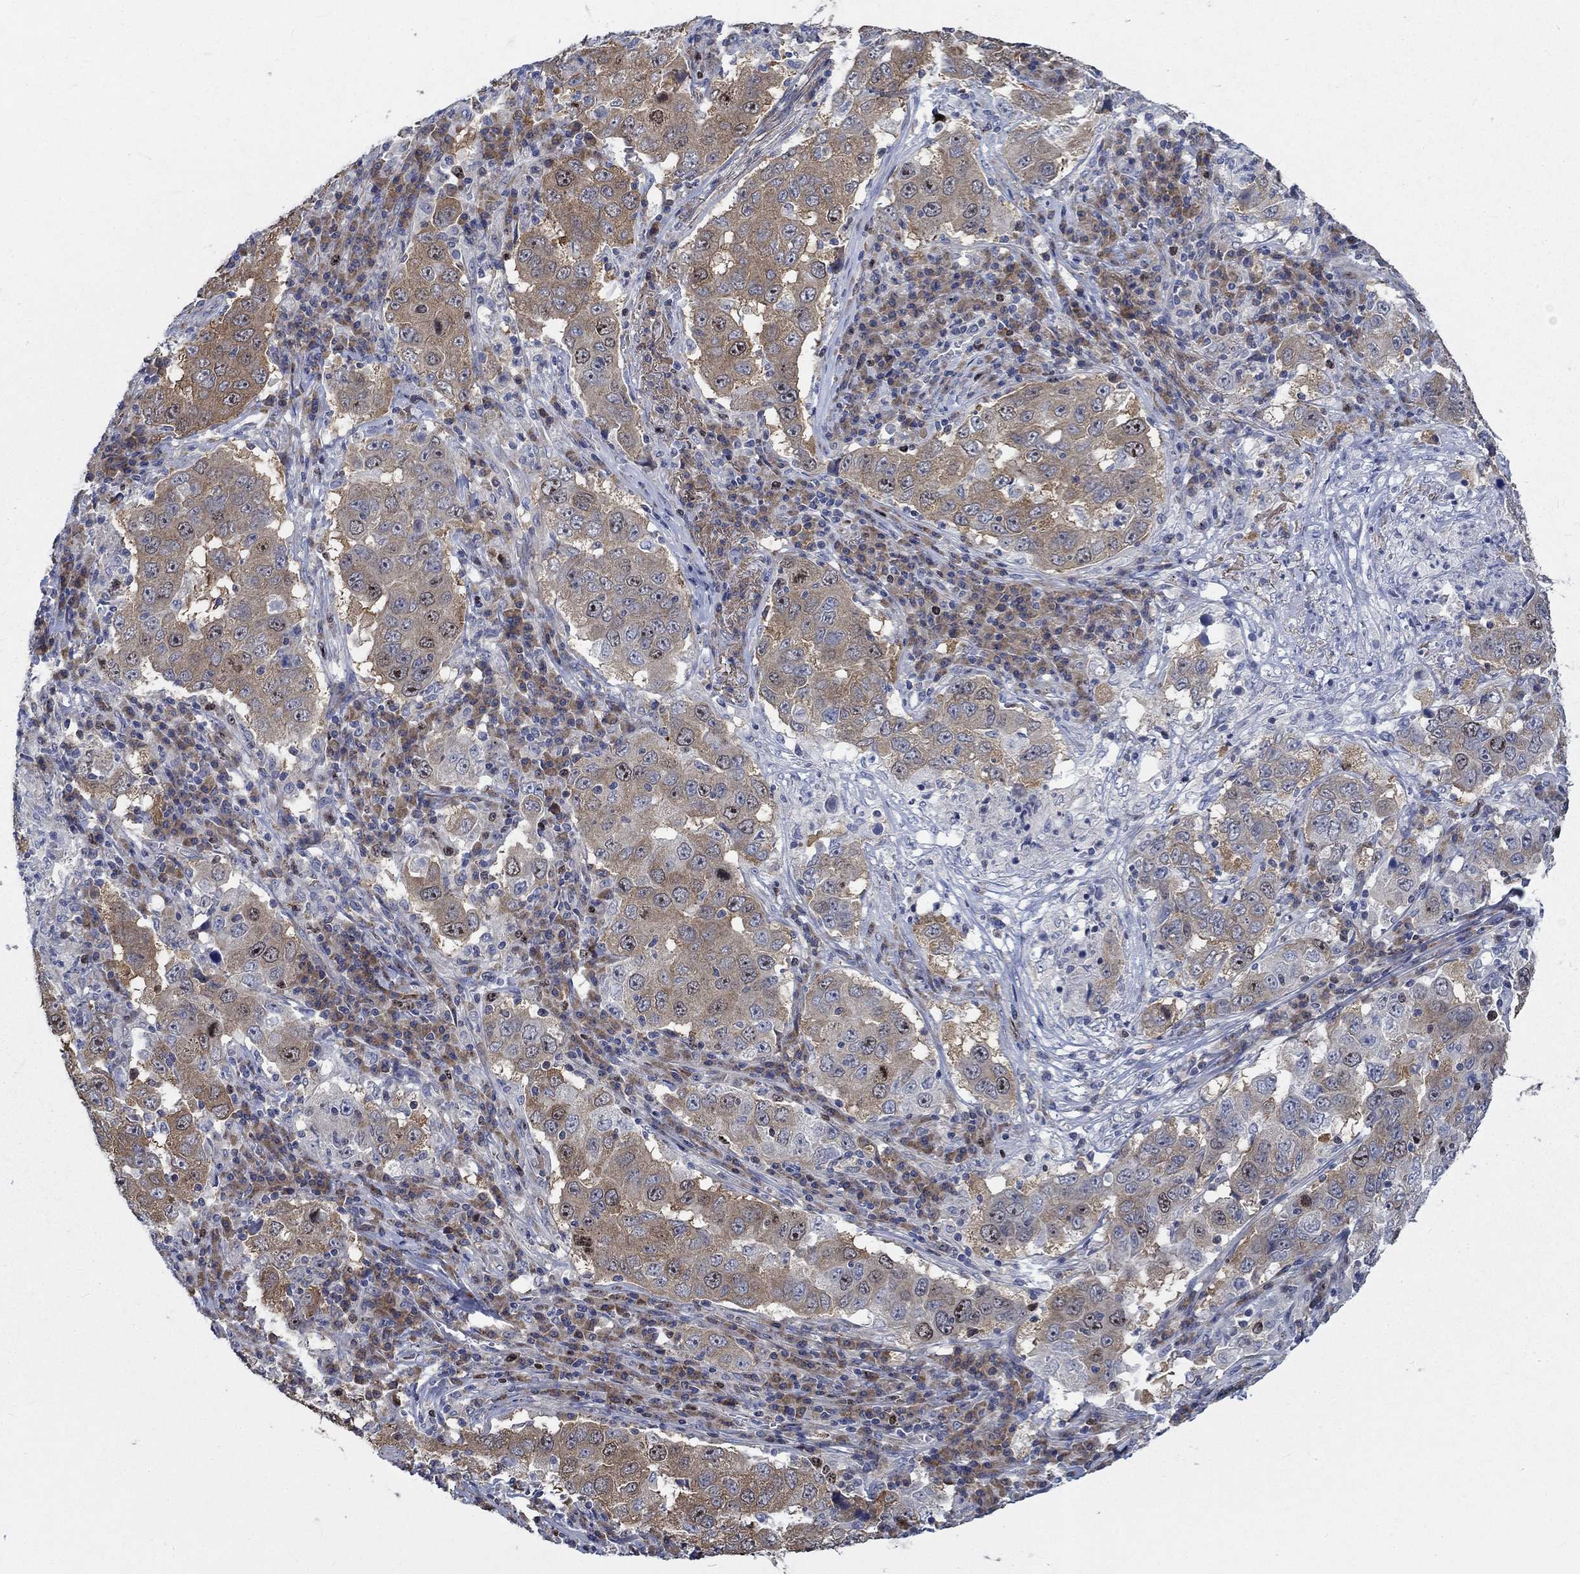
{"staining": {"intensity": "weak", "quantity": ">75%", "location": "cytoplasmic/membranous"}, "tissue": "lung cancer", "cell_type": "Tumor cells", "image_type": "cancer", "snomed": [{"axis": "morphology", "description": "Adenocarcinoma, NOS"}, {"axis": "topography", "description": "Lung"}], "caption": "Immunohistochemistry (DAB (3,3'-diaminobenzidine)) staining of adenocarcinoma (lung) displays weak cytoplasmic/membranous protein expression in about >75% of tumor cells.", "gene": "MMP24", "patient": {"sex": "male", "age": 73}}